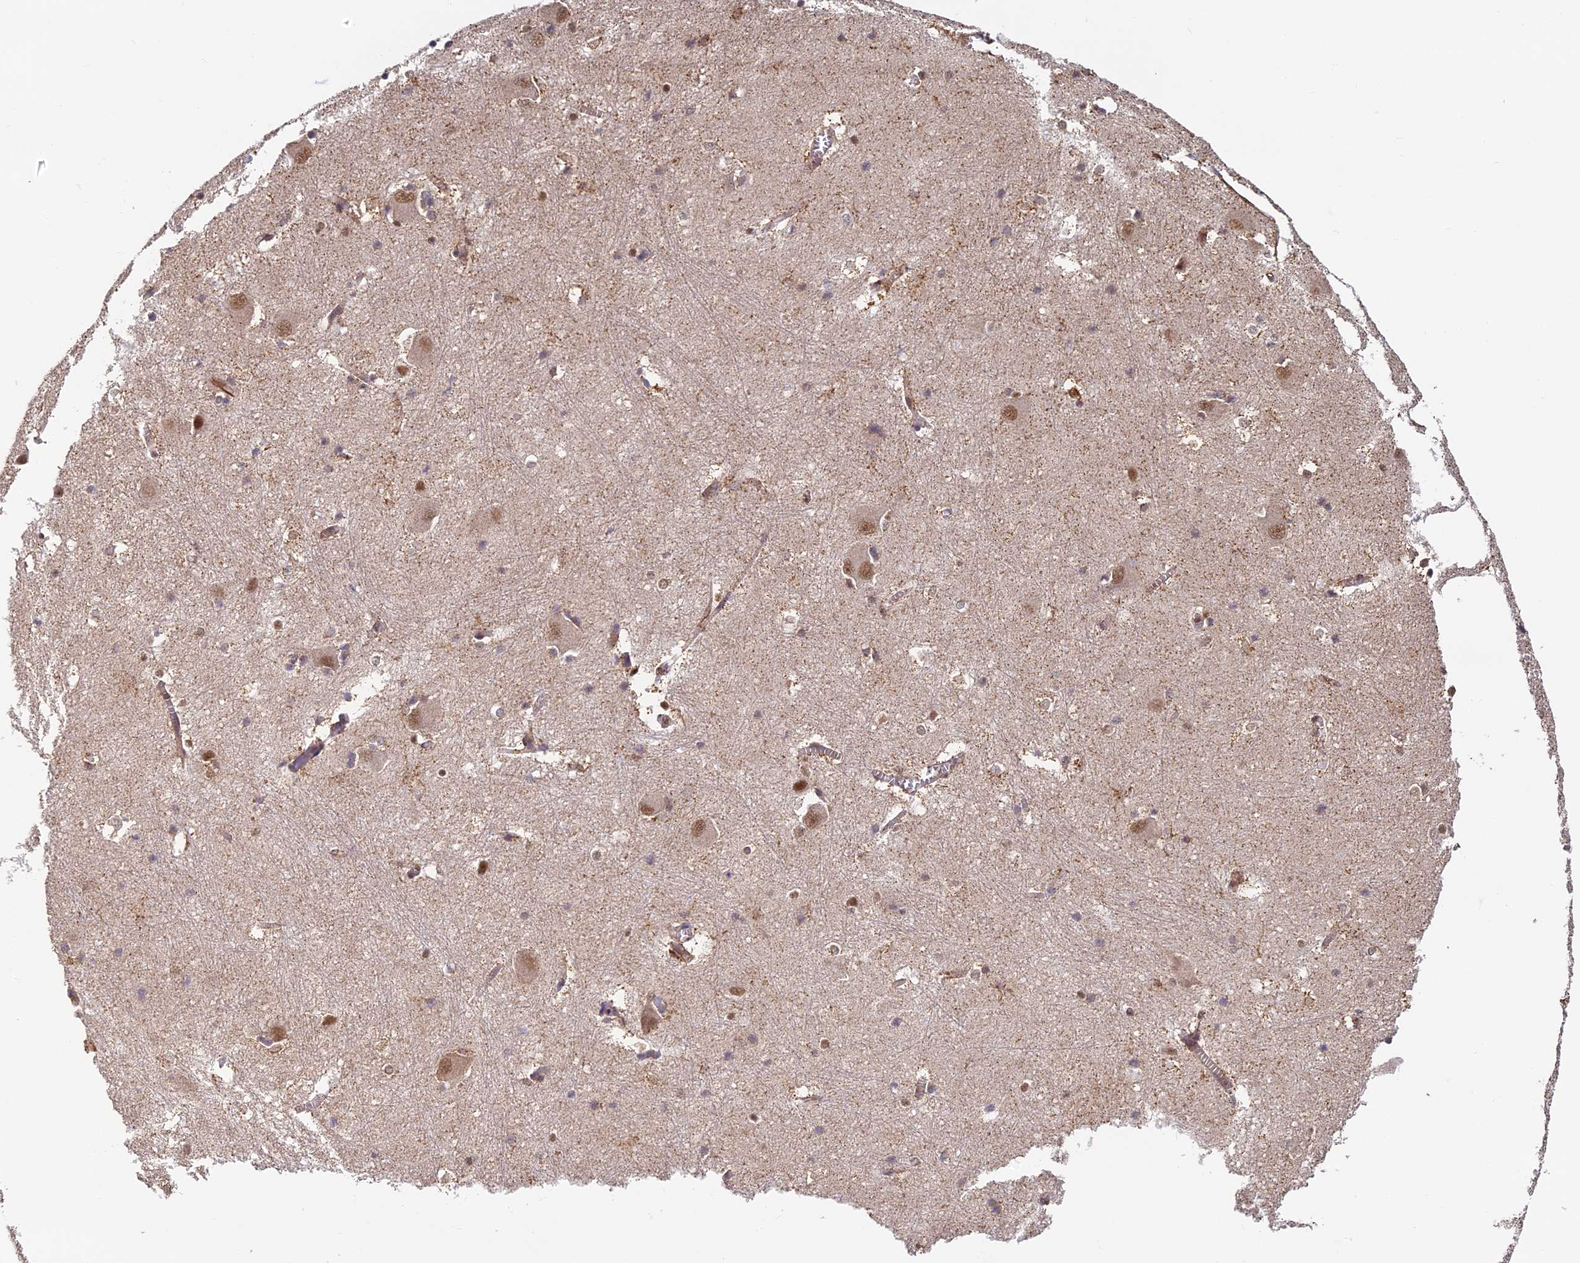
{"staining": {"intensity": "moderate", "quantity": "<25%", "location": "cytoplasmic/membranous,nuclear"}, "tissue": "caudate", "cell_type": "Glial cells", "image_type": "normal", "snomed": [{"axis": "morphology", "description": "Normal tissue, NOS"}, {"axis": "topography", "description": "Lateral ventricle wall"}], "caption": "Immunohistochemistry (IHC) of benign caudate shows low levels of moderate cytoplasmic/membranous,nuclear expression in approximately <25% of glial cells. (Stains: DAB (3,3'-diaminobenzidine) in brown, nuclei in blue, Microscopy: brightfield microscopy at high magnification).", "gene": "ENSG00000268870", "patient": {"sex": "male", "age": 37}}